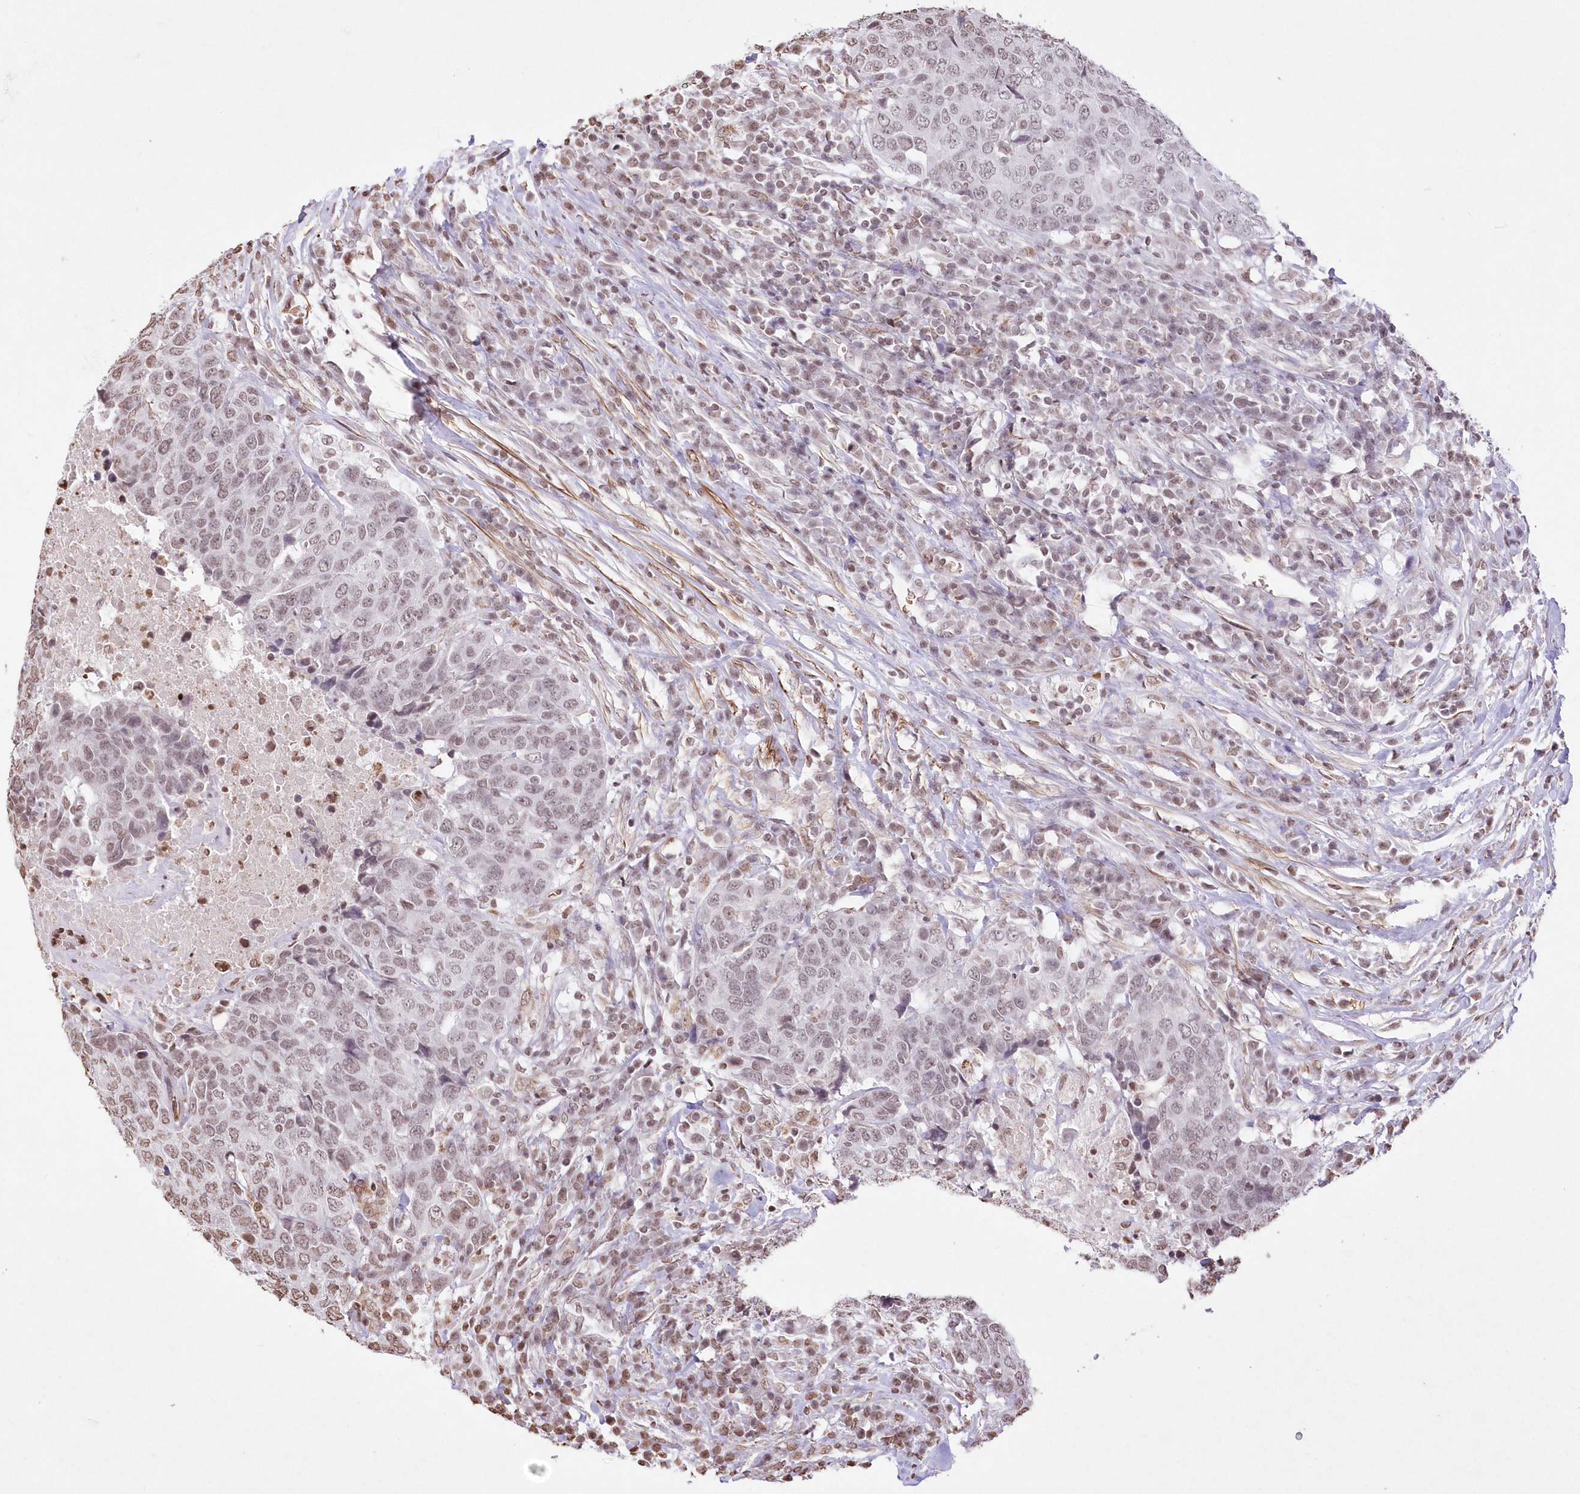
{"staining": {"intensity": "strong", "quantity": "<25%", "location": "cytoplasmic/membranous"}, "tissue": "head and neck cancer", "cell_type": "Tumor cells", "image_type": "cancer", "snomed": [{"axis": "morphology", "description": "Squamous cell carcinoma, NOS"}, {"axis": "topography", "description": "Head-Neck"}], "caption": "This is a histology image of IHC staining of head and neck squamous cell carcinoma, which shows strong staining in the cytoplasmic/membranous of tumor cells.", "gene": "RBM27", "patient": {"sex": "male", "age": 66}}